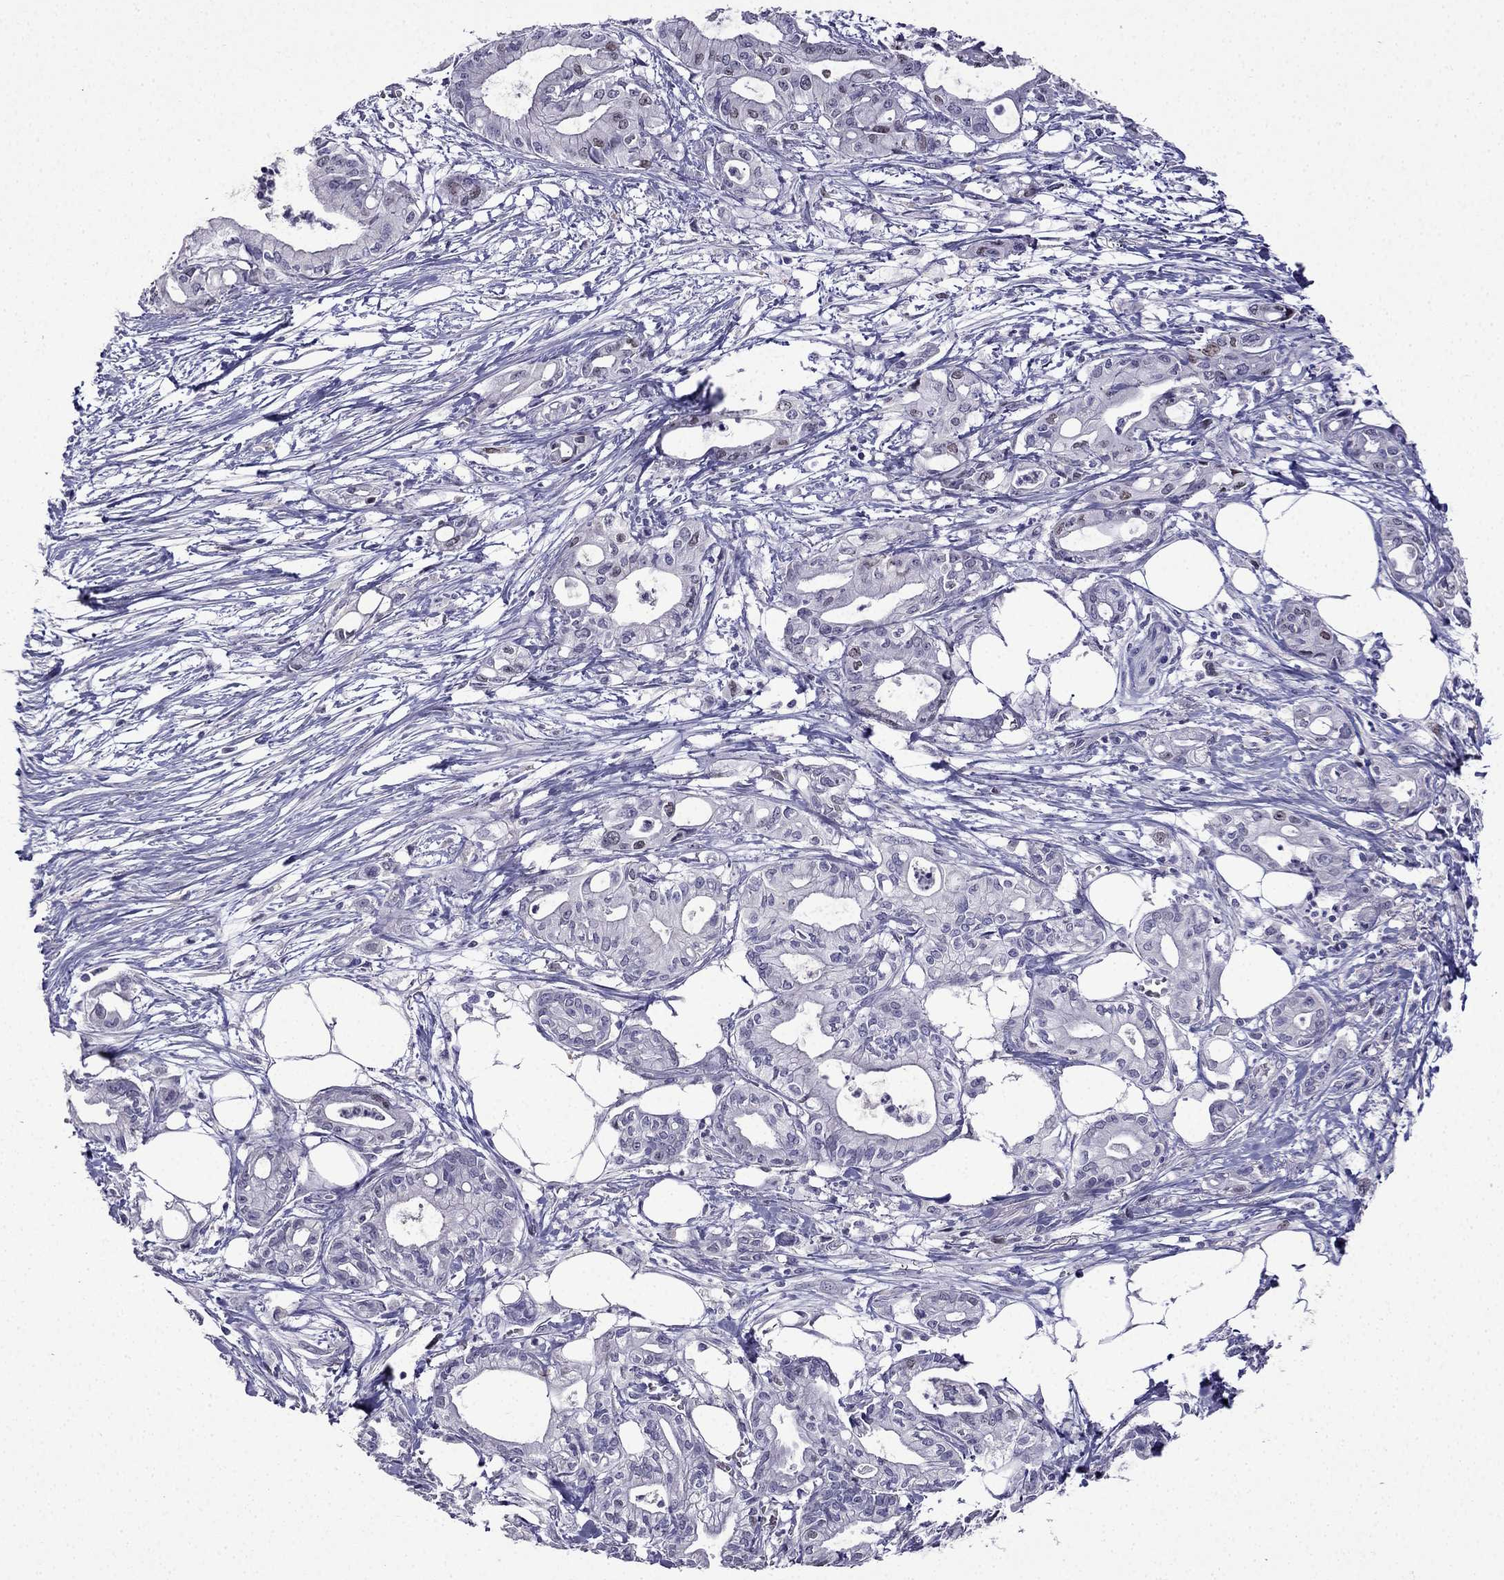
{"staining": {"intensity": "weak", "quantity": "<25%", "location": "nuclear"}, "tissue": "pancreatic cancer", "cell_type": "Tumor cells", "image_type": "cancer", "snomed": [{"axis": "morphology", "description": "Adenocarcinoma, NOS"}, {"axis": "topography", "description": "Pancreas"}], "caption": "This is an immunohistochemistry (IHC) image of human adenocarcinoma (pancreatic). There is no staining in tumor cells.", "gene": "UHRF1", "patient": {"sex": "male", "age": 71}}